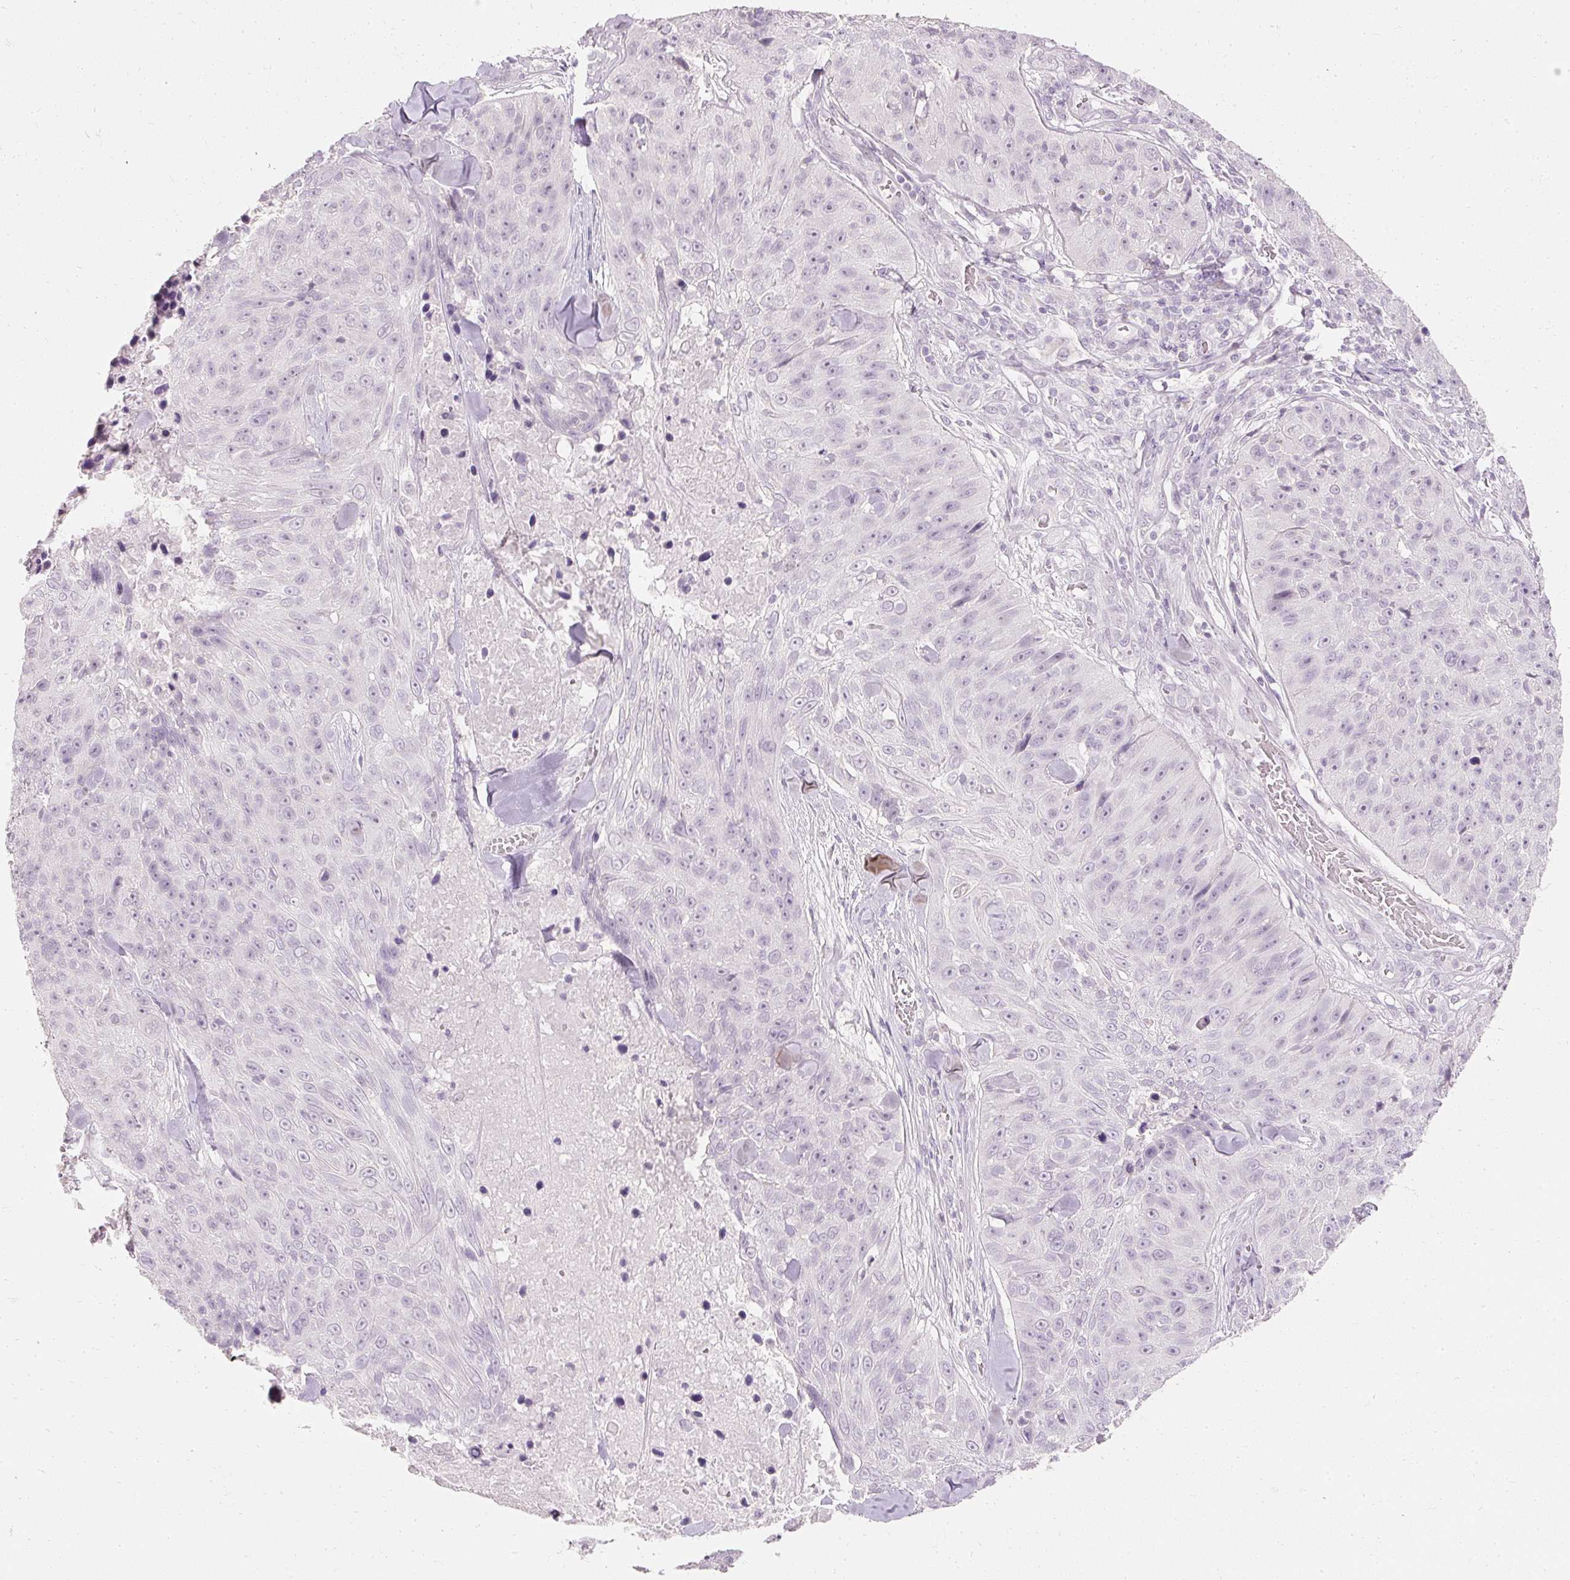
{"staining": {"intensity": "negative", "quantity": "none", "location": "none"}, "tissue": "skin cancer", "cell_type": "Tumor cells", "image_type": "cancer", "snomed": [{"axis": "morphology", "description": "Squamous cell carcinoma, NOS"}, {"axis": "topography", "description": "Skin"}], "caption": "IHC of human skin squamous cell carcinoma exhibits no expression in tumor cells. (Immunohistochemistry (ihc), brightfield microscopy, high magnification).", "gene": "ELAVL3", "patient": {"sex": "female", "age": 87}}